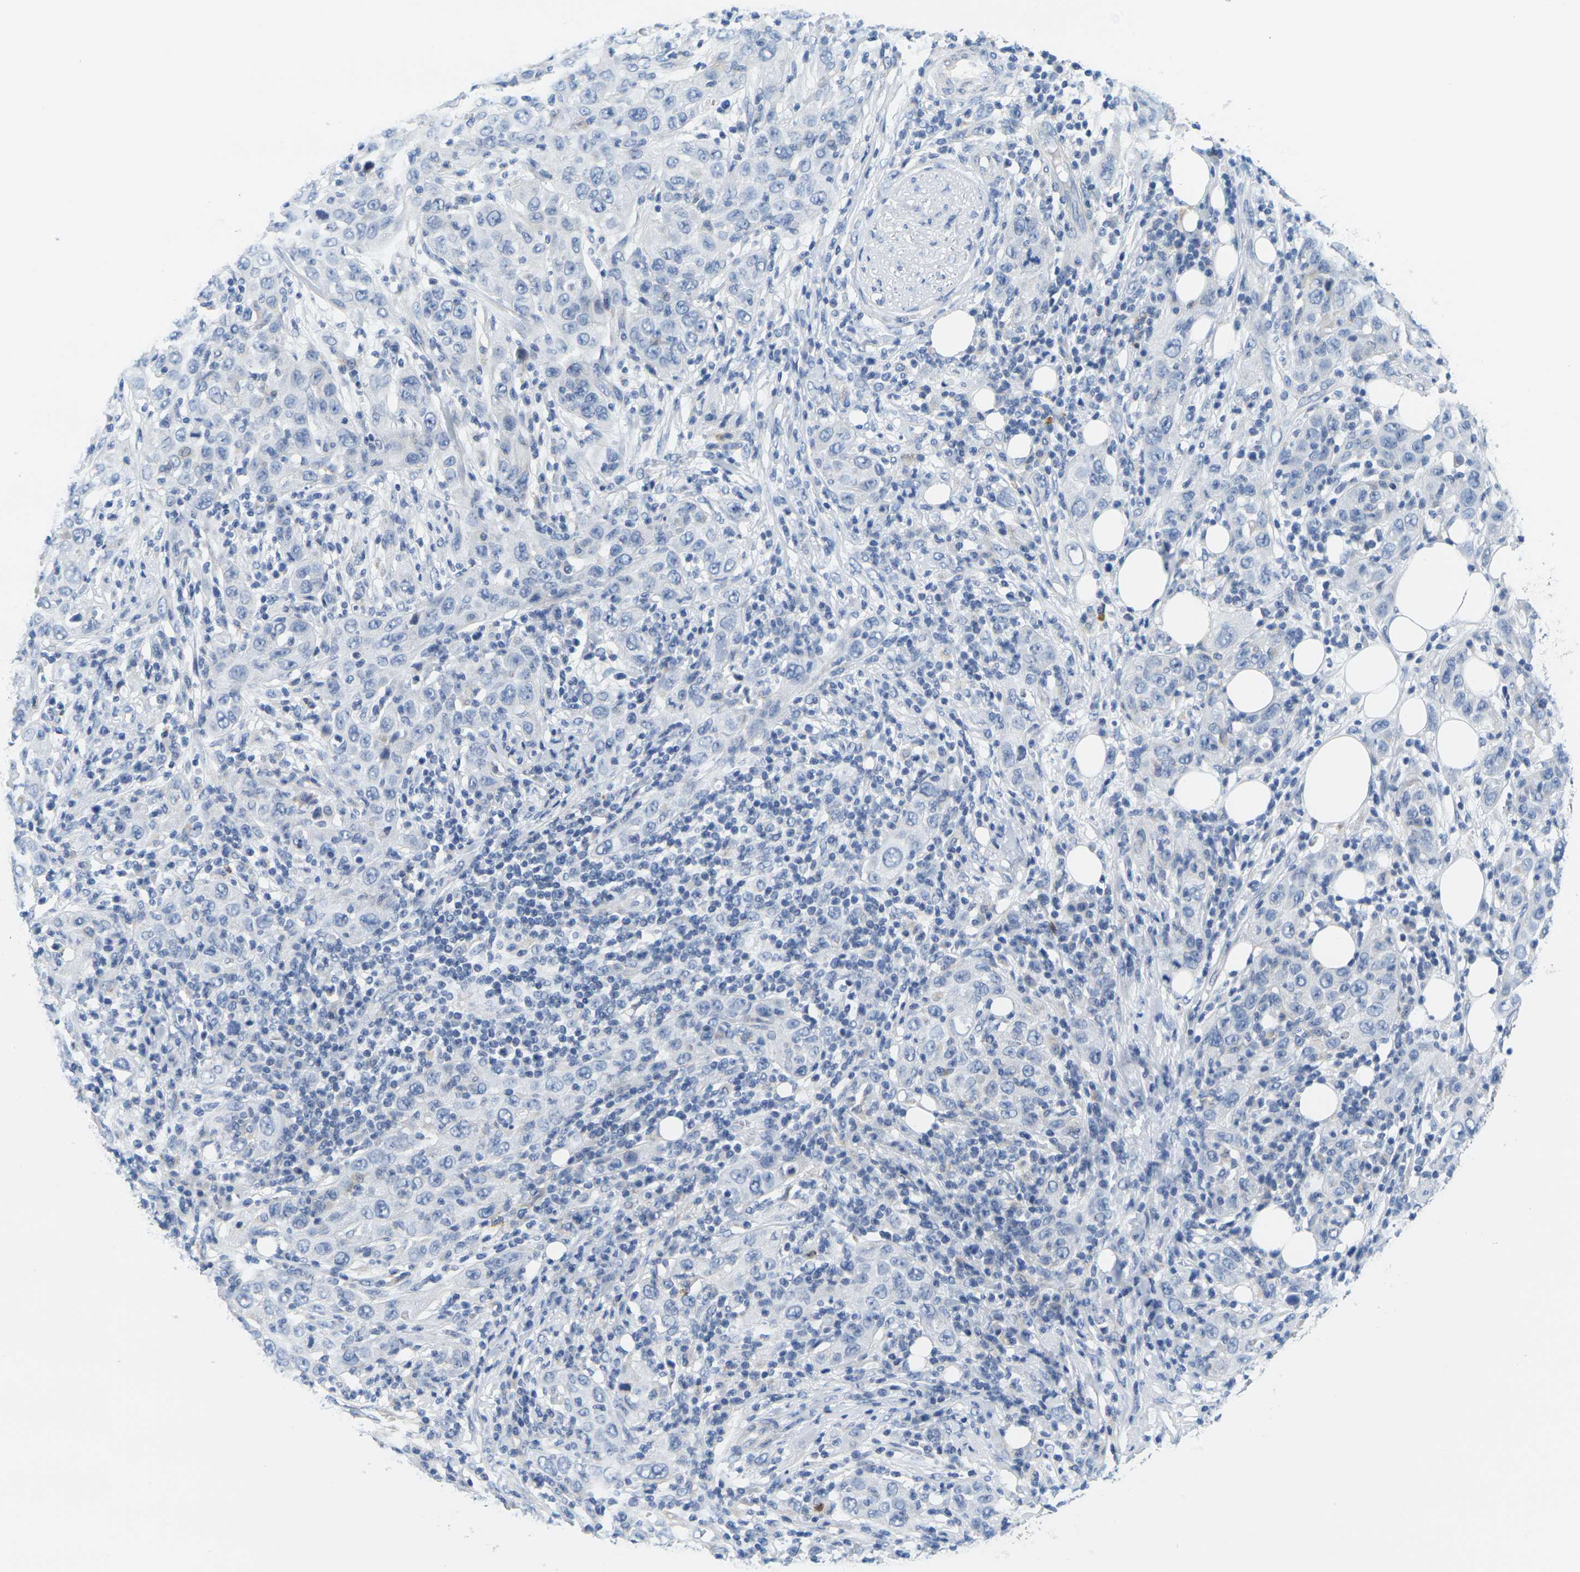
{"staining": {"intensity": "negative", "quantity": "none", "location": "none"}, "tissue": "skin cancer", "cell_type": "Tumor cells", "image_type": "cancer", "snomed": [{"axis": "morphology", "description": "Squamous cell carcinoma, NOS"}, {"axis": "topography", "description": "Skin"}], "caption": "Tumor cells are negative for brown protein staining in skin cancer (squamous cell carcinoma).", "gene": "KLK5", "patient": {"sex": "female", "age": 88}}